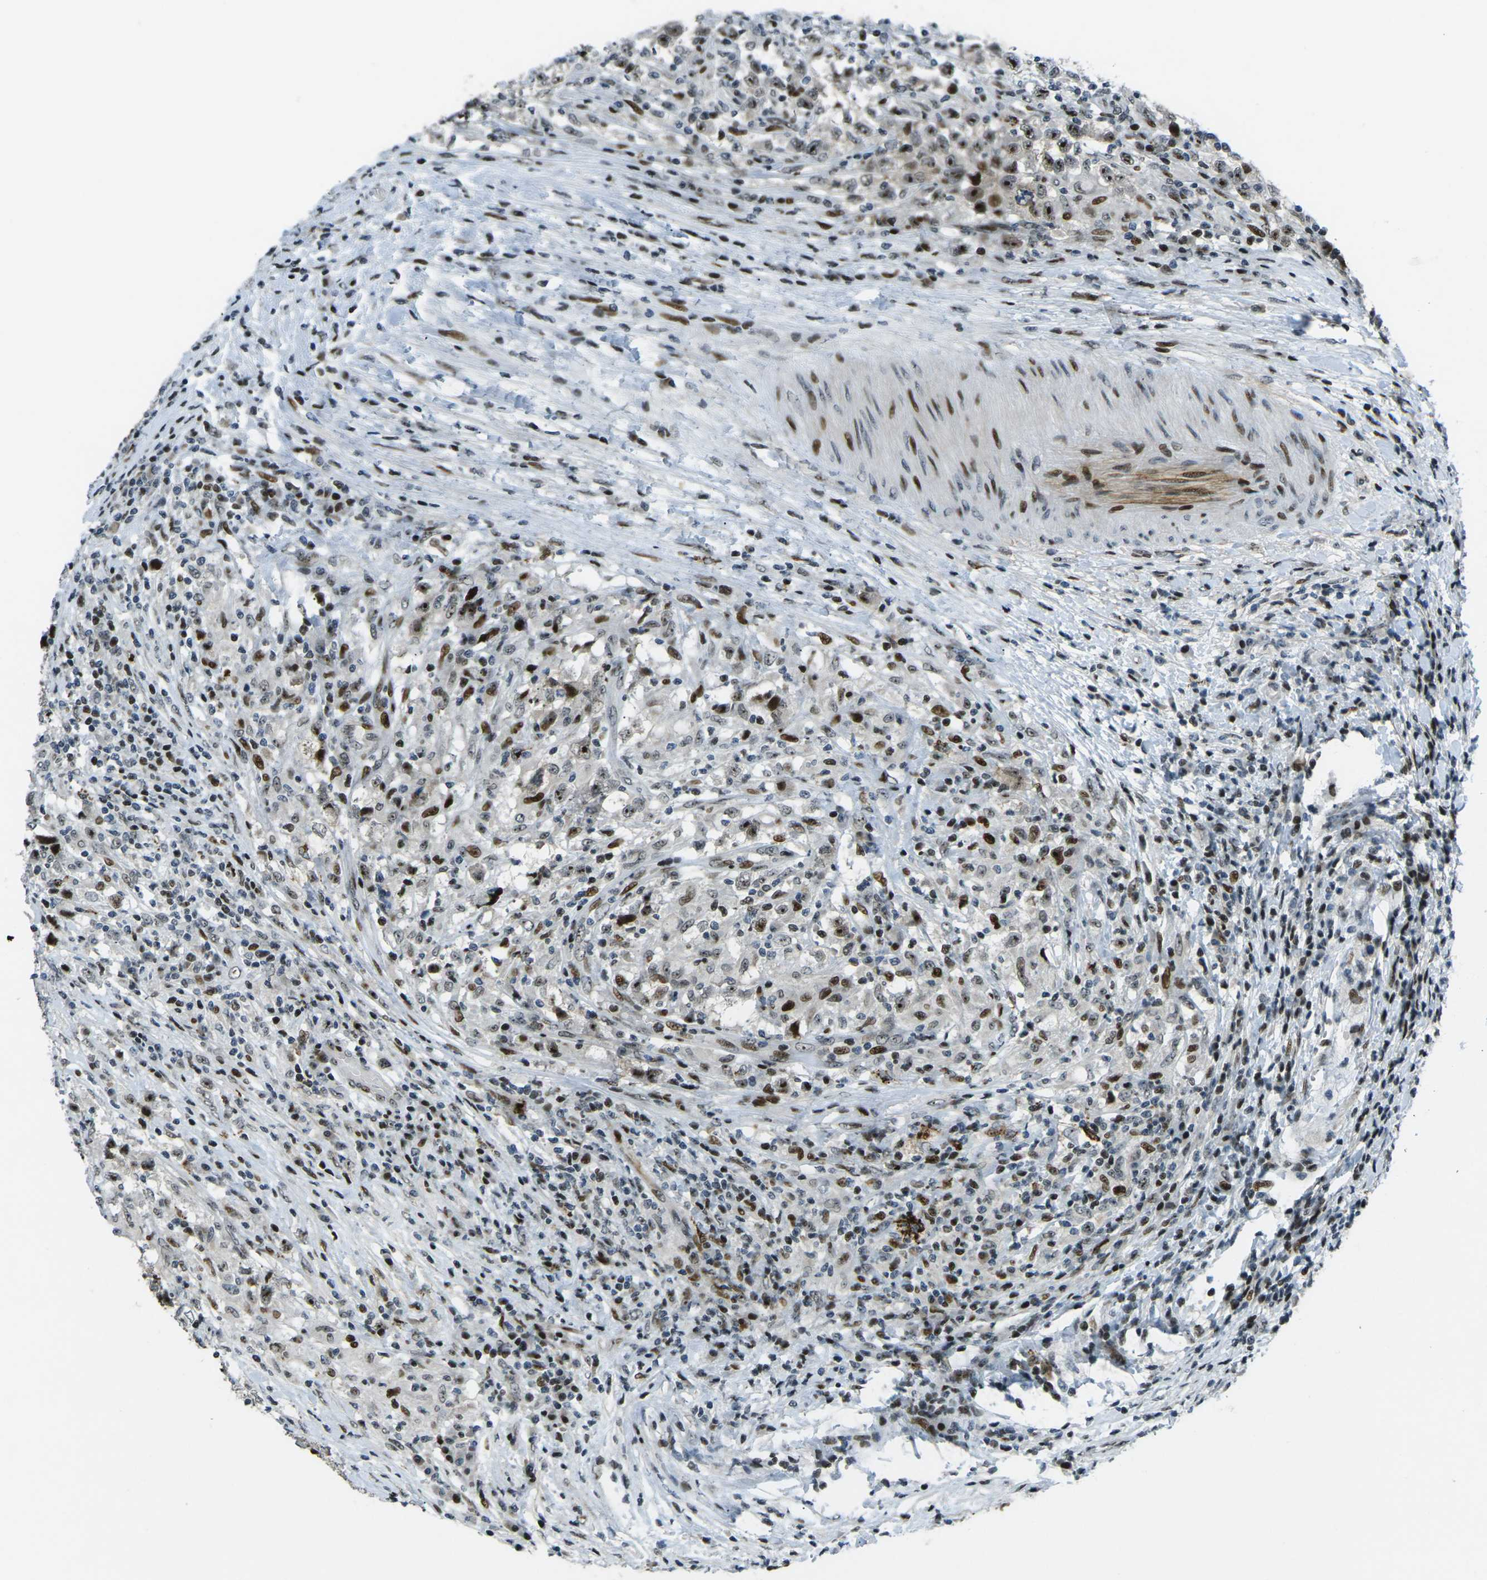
{"staining": {"intensity": "strong", "quantity": ">75%", "location": "nuclear"}, "tissue": "testis cancer", "cell_type": "Tumor cells", "image_type": "cancer", "snomed": [{"axis": "morphology", "description": "Carcinoma, Embryonal, NOS"}, {"axis": "topography", "description": "Testis"}], "caption": "Embryonal carcinoma (testis) was stained to show a protein in brown. There is high levels of strong nuclear expression in approximately >75% of tumor cells.", "gene": "UBE2C", "patient": {"sex": "male", "age": 21}}